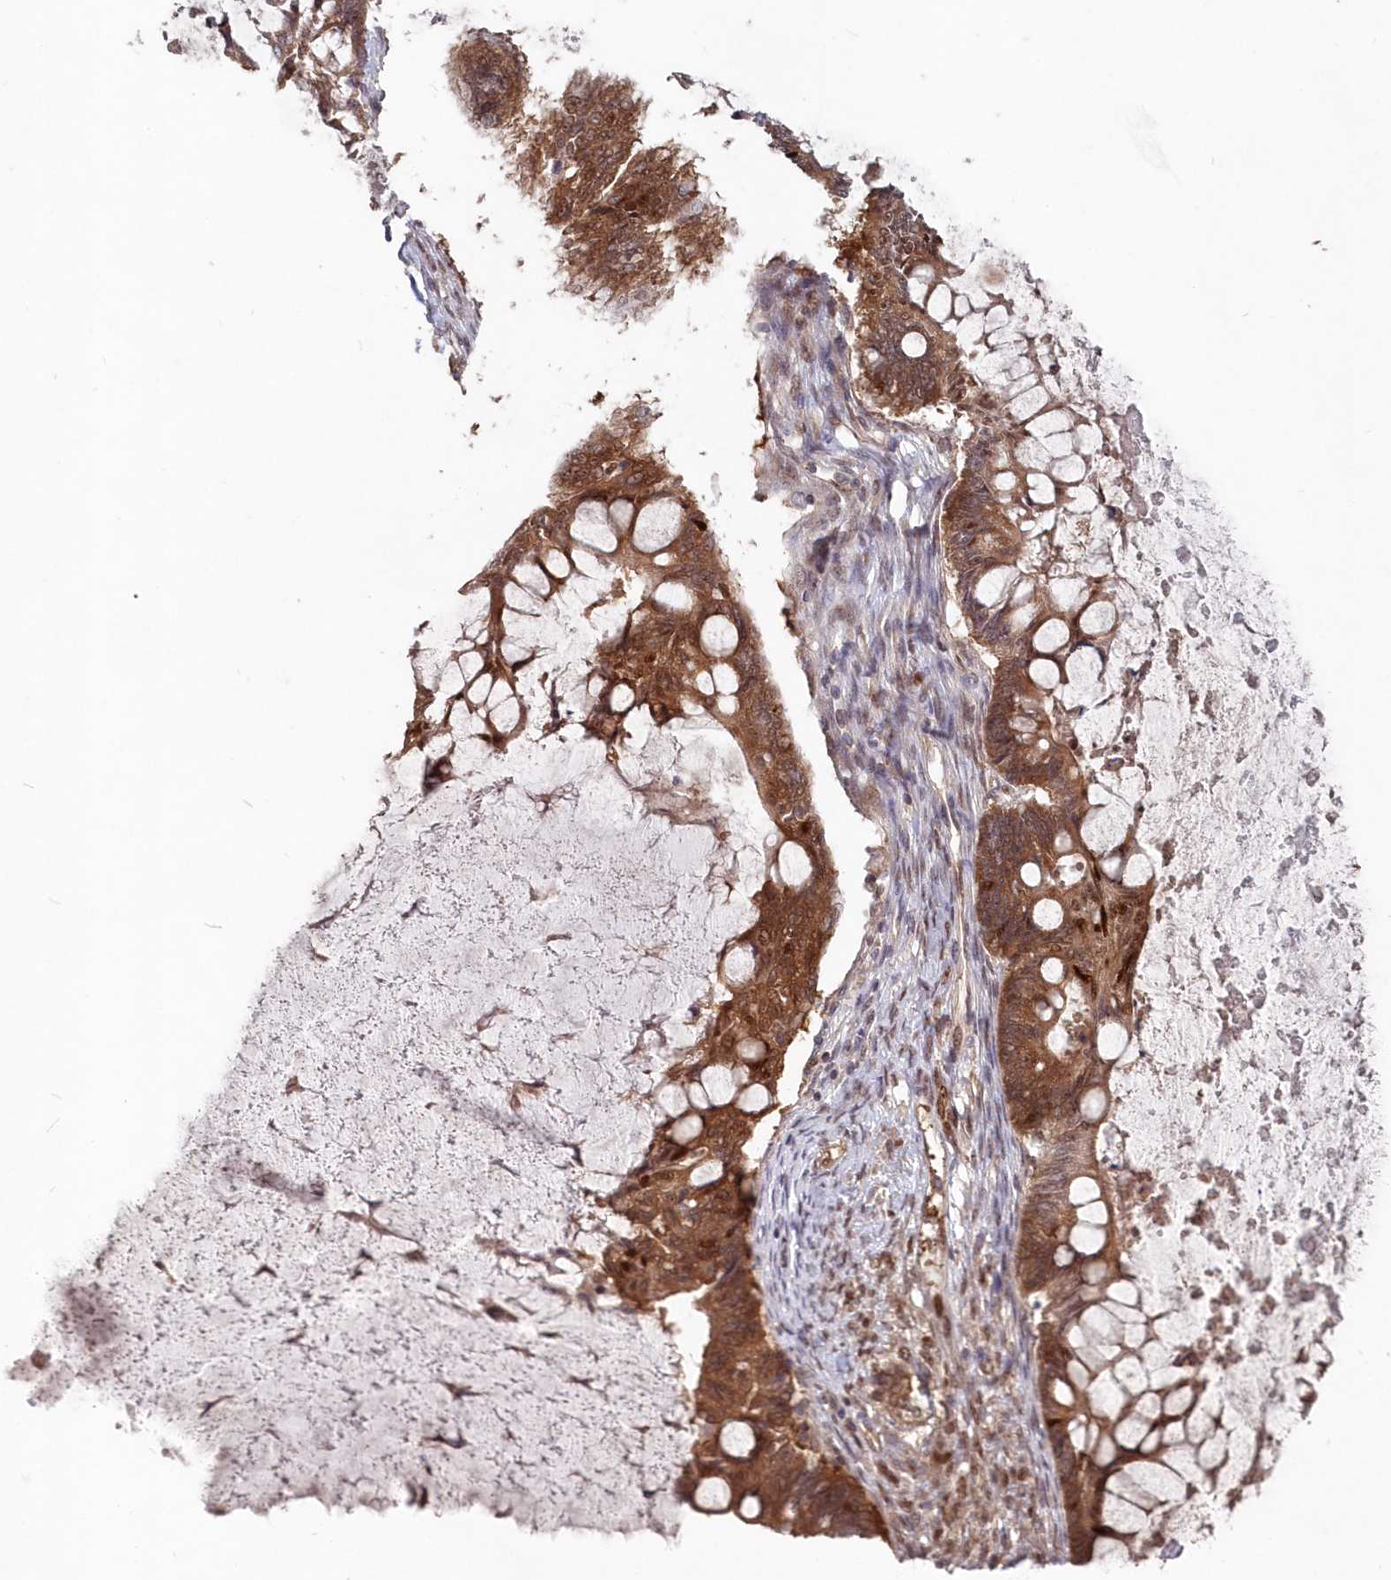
{"staining": {"intensity": "moderate", "quantity": ">75%", "location": "cytoplasmic/membranous,nuclear"}, "tissue": "ovarian cancer", "cell_type": "Tumor cells", "image_type": "cancer", "snomed": [{"axis": "morphology", "description": "Cystadenocarcinoma, mucinous, NOS"}, {"axis": "topography", "description": "Ovary"}], "caption": "The micrograph exhibits immunohistochemical staining of mucinous cystadenocarcinoma (ovarian). There is moderate cytoplasmic/membranous and nuclear staining is identified in approximately >75% of tumor cells.", "gene": "ABHD14B", "patient": {"sex": "female", "age": 61}}